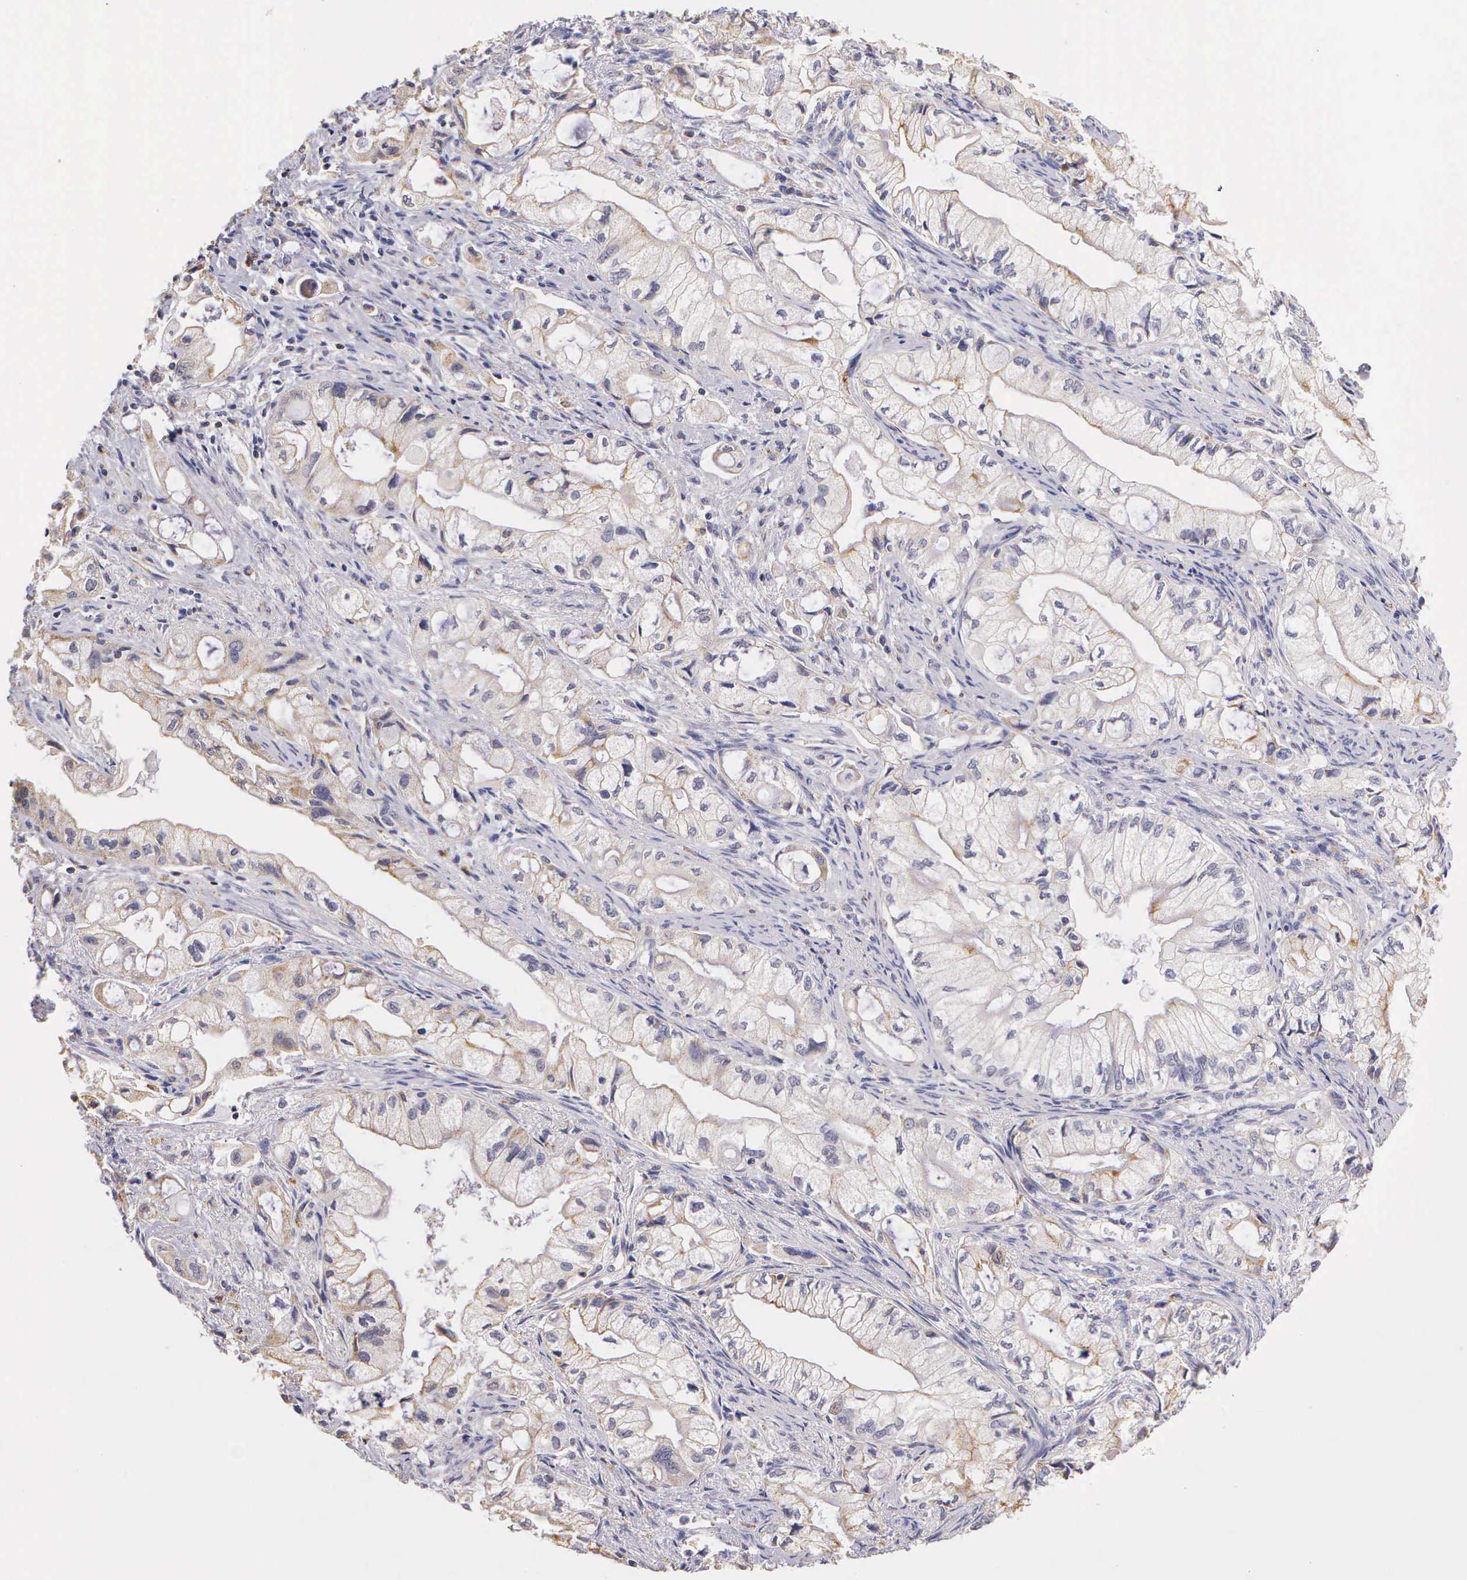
{"staining": {"intensity": "weak", "quantity": "25%-75%", "location": "cytoplasmic/membranous"}, "tissue": "pancreatic cancer", "cell_type": "Tumor cells", "image_type": "cancer", "snomed": [{"axis": "morphology", "description": "Adenocarcinoma, NOS"}, {"axis": "topography", "description": "Pancreas"}], "caption": "A high-resolution histopathology image shows immunohistochemistry staining of pancreatic cancer (adenocarcinoma), which displays weak cytoplasmic/membranous expression in approximately 25%-75% of tumor cells. (DAB (3,3'-diaminobenzidine) IHC, brown staining for protein, blue staining for nuclei).", "gene": "ESR1", "patient": {"sex": "male", "age": 79}}